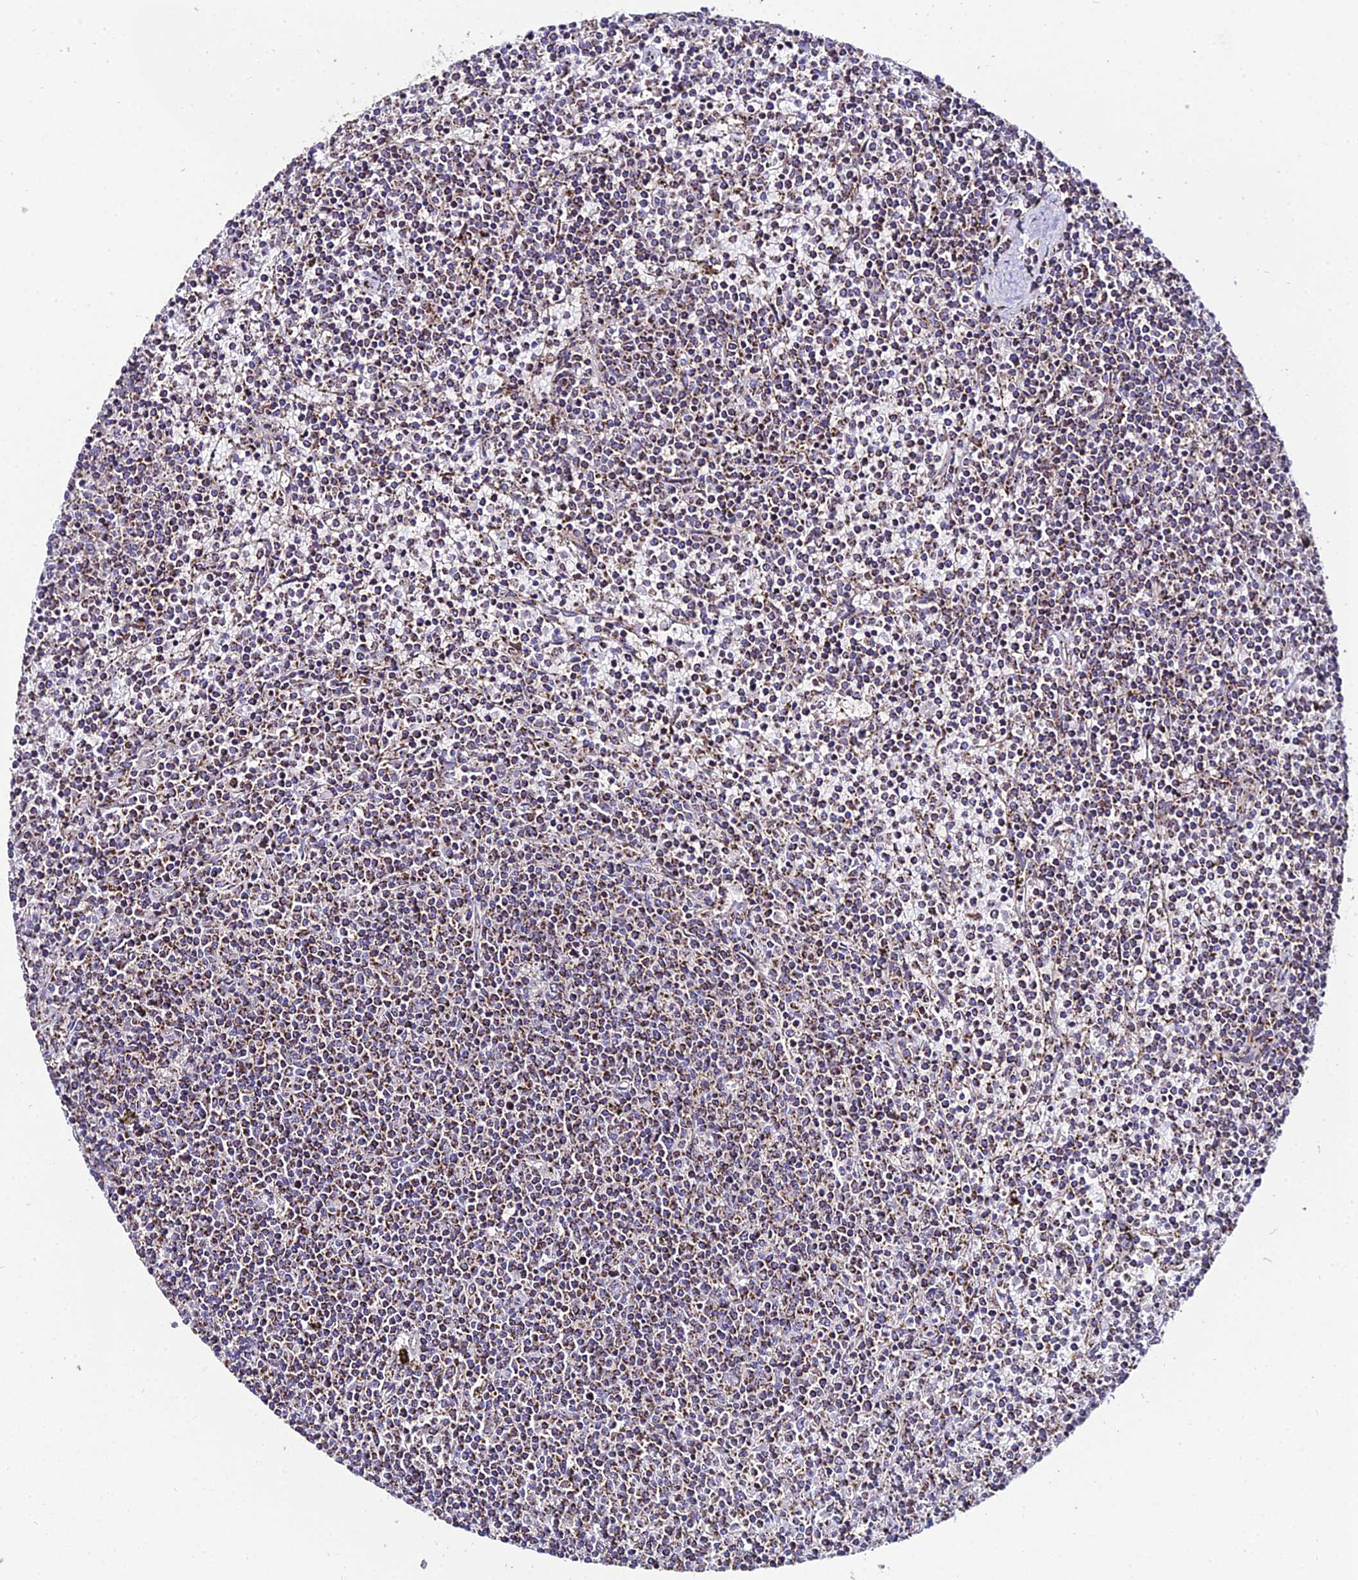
{"staining": {"intensity": "moderate", "quantity": ">75%", "location": "cytoplasmic/membranous"}, "tissue": "lymphoma", "cell_type": "Tumor cells", "image_type": "cancer", "snomed": [{"axis": "morphology", "description": "Malignant lymphoma, non-Hodgkin's type, Low grade"}, {"axis": "topography", "description": "Spleen"}], "caption": "Brown immunohistochemical staining in malignant lymphoma, non-Hodgkin's type (low-grade) demonstrates moderate cytoplasmic/membranous staining in about >75% of tumor cells.", "gene": "PSMD2", "patient": {"sex": "female", "age": 50}}